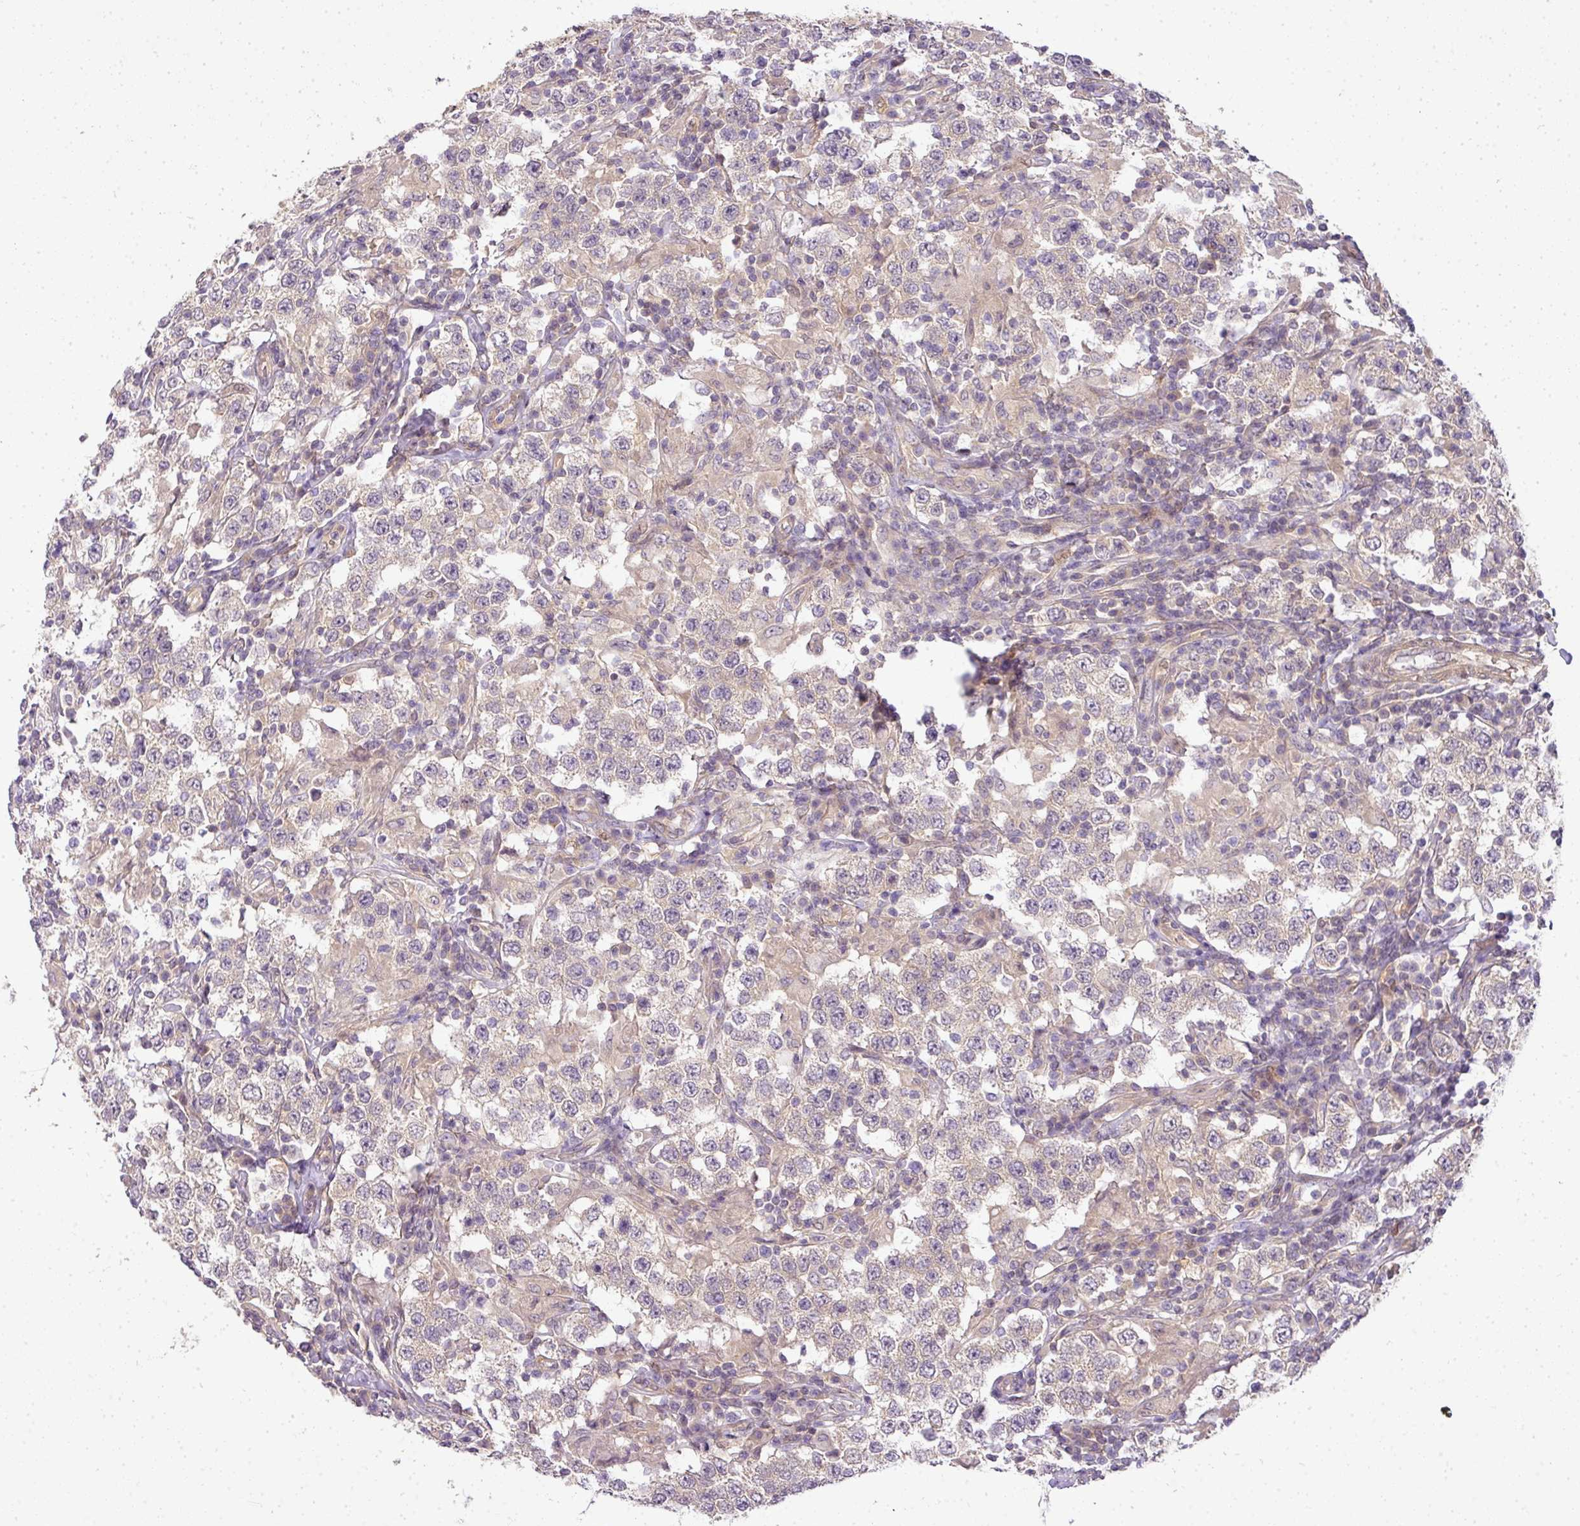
{"staining": {"intensity": "weak", "quantity": "25%-75%", "location": "cytoplasmic/membranous"}, "tissue": "testis cancer", "cell_type": "Tumor cells", "image_type": "cancer", "snomed": [{"axis": "morphology", "description": "Seminoma, NOS"}, {"axis": "morphology", "description": "Carcinoma, Embryonal, NOS"}, {"axis": "topography", "description": "Testis"}], "caption": "Protein staining of embryonal carcinoma (testis) tissue displays weak cytoplasmic/membranous staining in about 25%-75% of tumor cells. The staining is performed using DAB brown chromogen to label protein expression. The nuclei are counter-stained blue using hematoxylin.", "gene": "ADH5", "patient": {"sex": "male", "age": 41}}